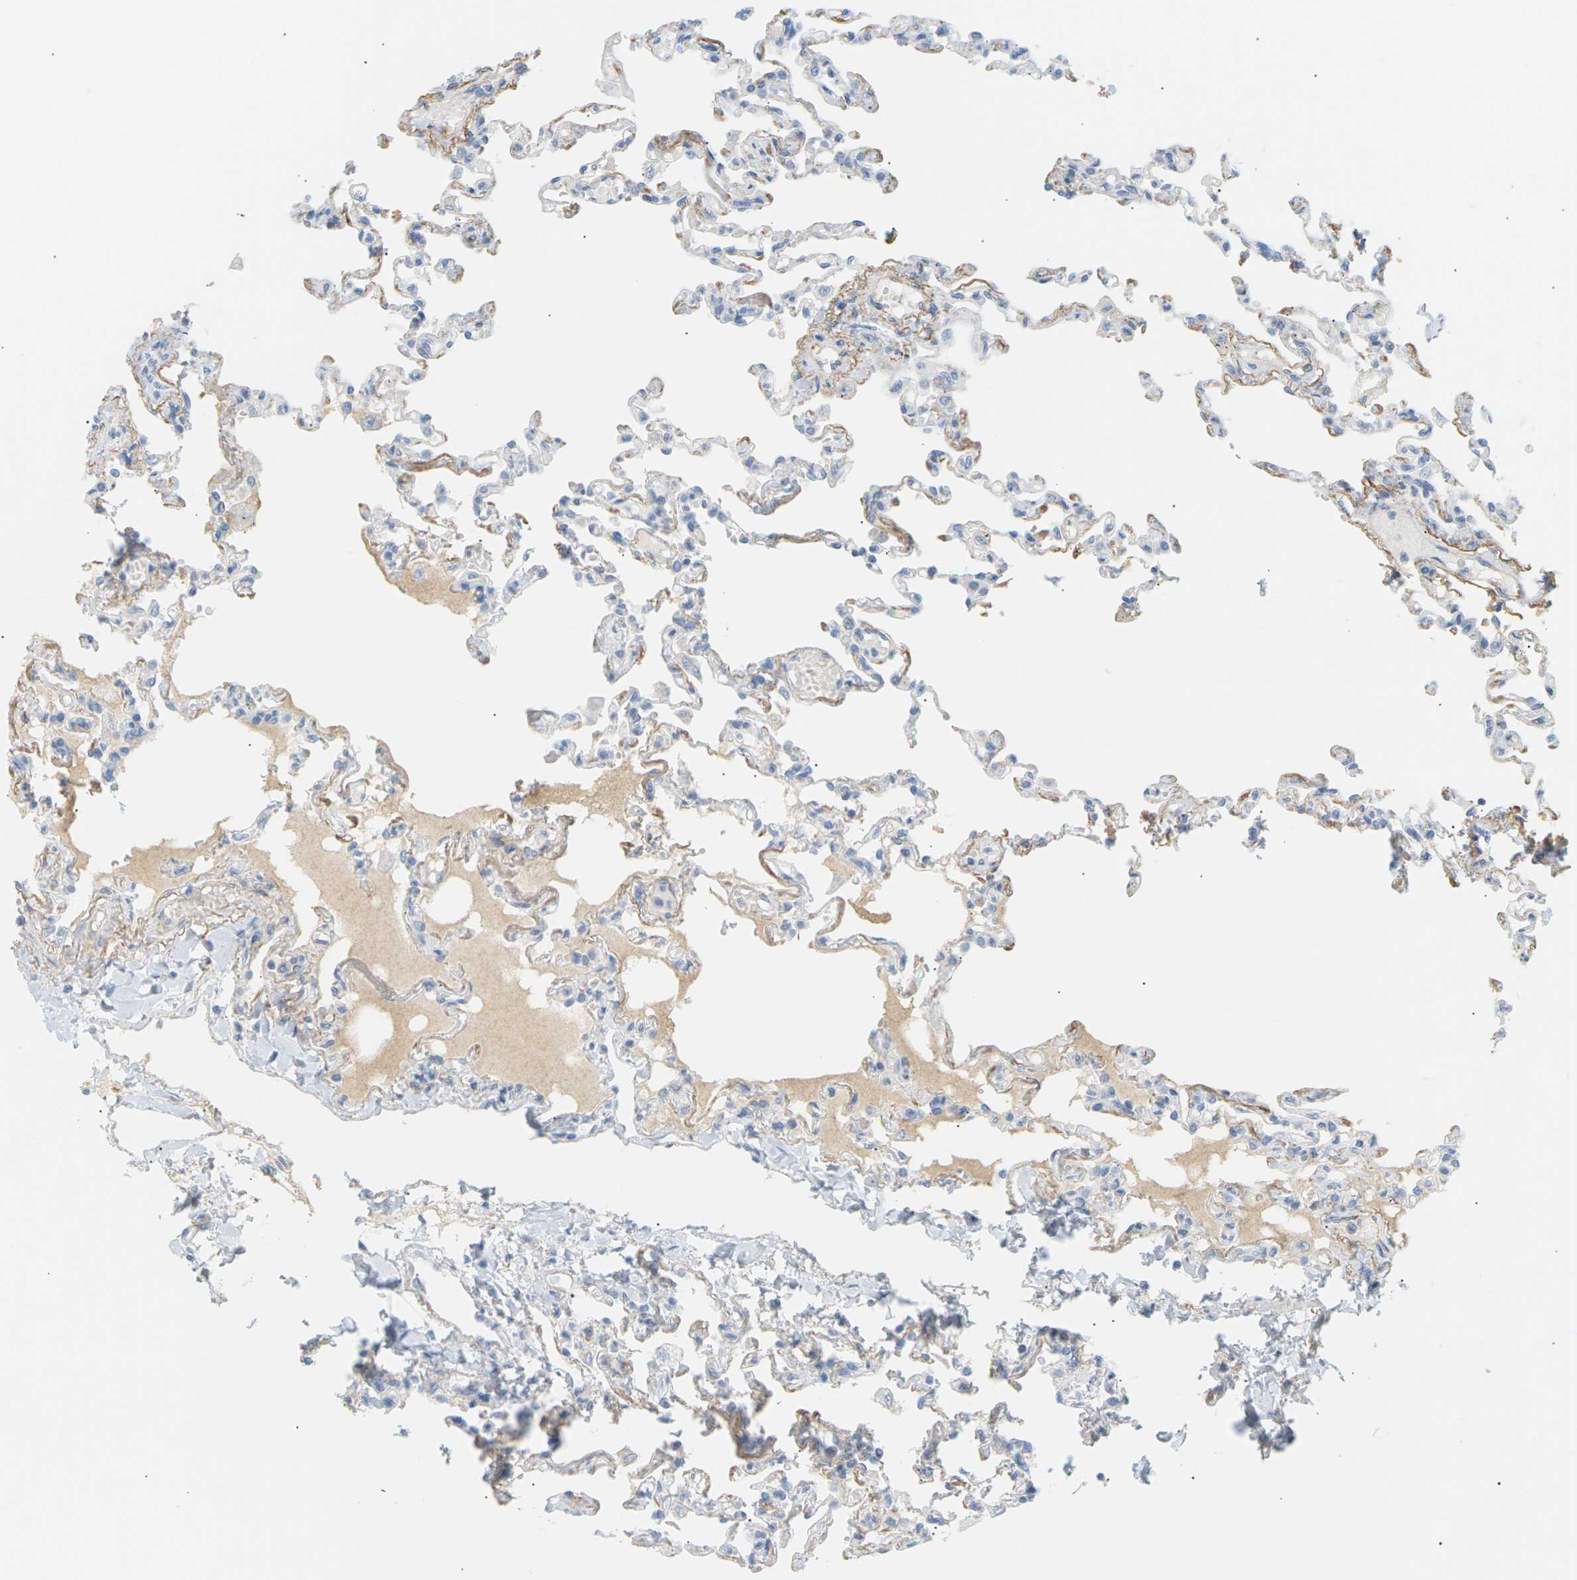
{"staining": {"intensity": "weak", "quantity": "<25%", "location": "cytoplasmic/membranous"}, "tissue": "lung", "cell_type": "Alveolar cells", "image_type": "normal", "snomed": [{"axis": "morphology", "description": "Normal tissue, NOS"}, {"axis": "topography", "description": "Lung"}], "caption": "High power microscopy histopathology image of an IHC photomicrograph of unremarkable lung, revealing no significant positivity in alveolar cells.", "gene": "CLU", "patient": {"sex": "male", "age": 21}}